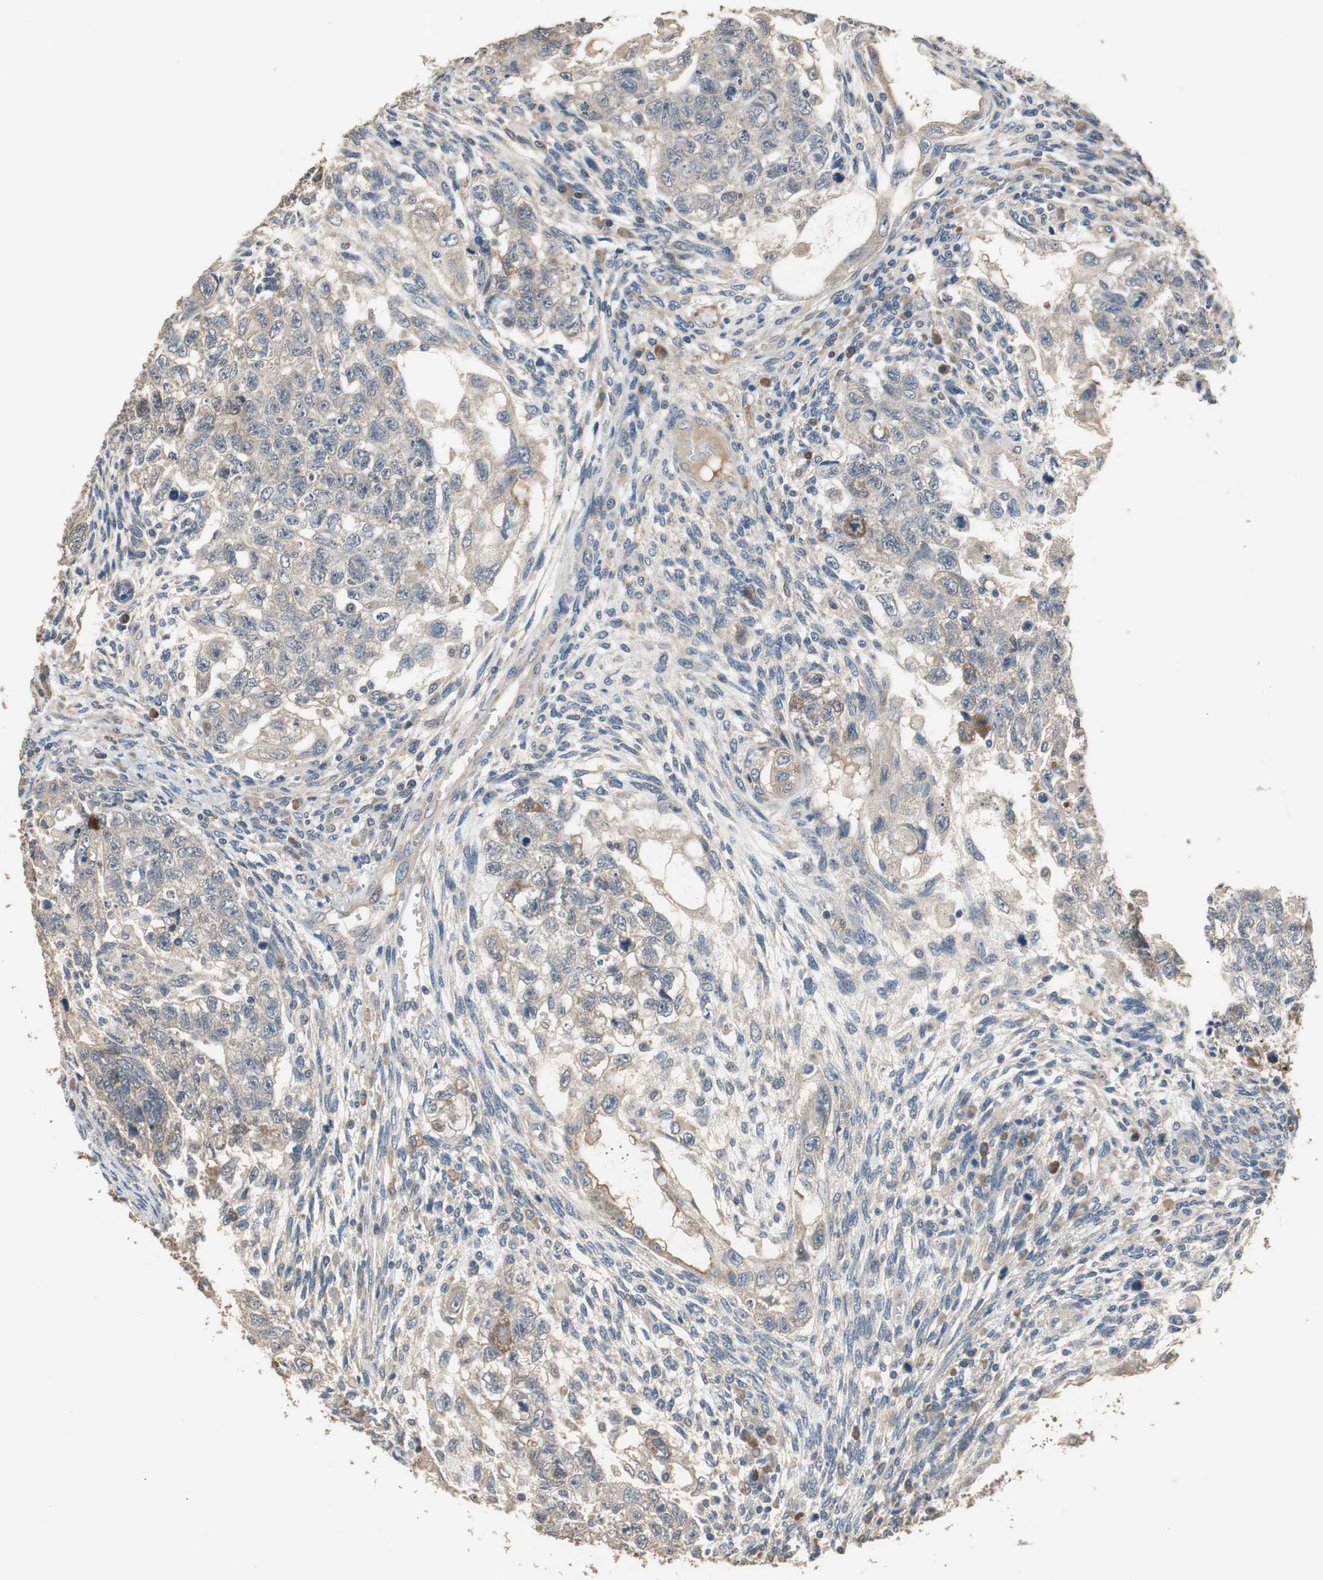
{"staining": {"intensity": "moderate", "quantity": "<25%", "location": "cytoplasmic/membranous"}, "tissue": "testis cancer", "cell_type": "Tumor cells", "image_type": "cancer", "snomed": [{"axis": "morphology", "description": "Normal tissue, NOS"}, {"axis": "morphology", "description": "Carcinoma, Embryonal, NOS"}, {"axis": "topography", "description": "Testis"}], "caption": "Moderate cytoplasmic/membranous protein staining is identified in about <25% of tumor cells in testis cancer (embryonal carcinoma).", "gene": "PI4KB", "patient": {"sex": "male", "age": 36}}